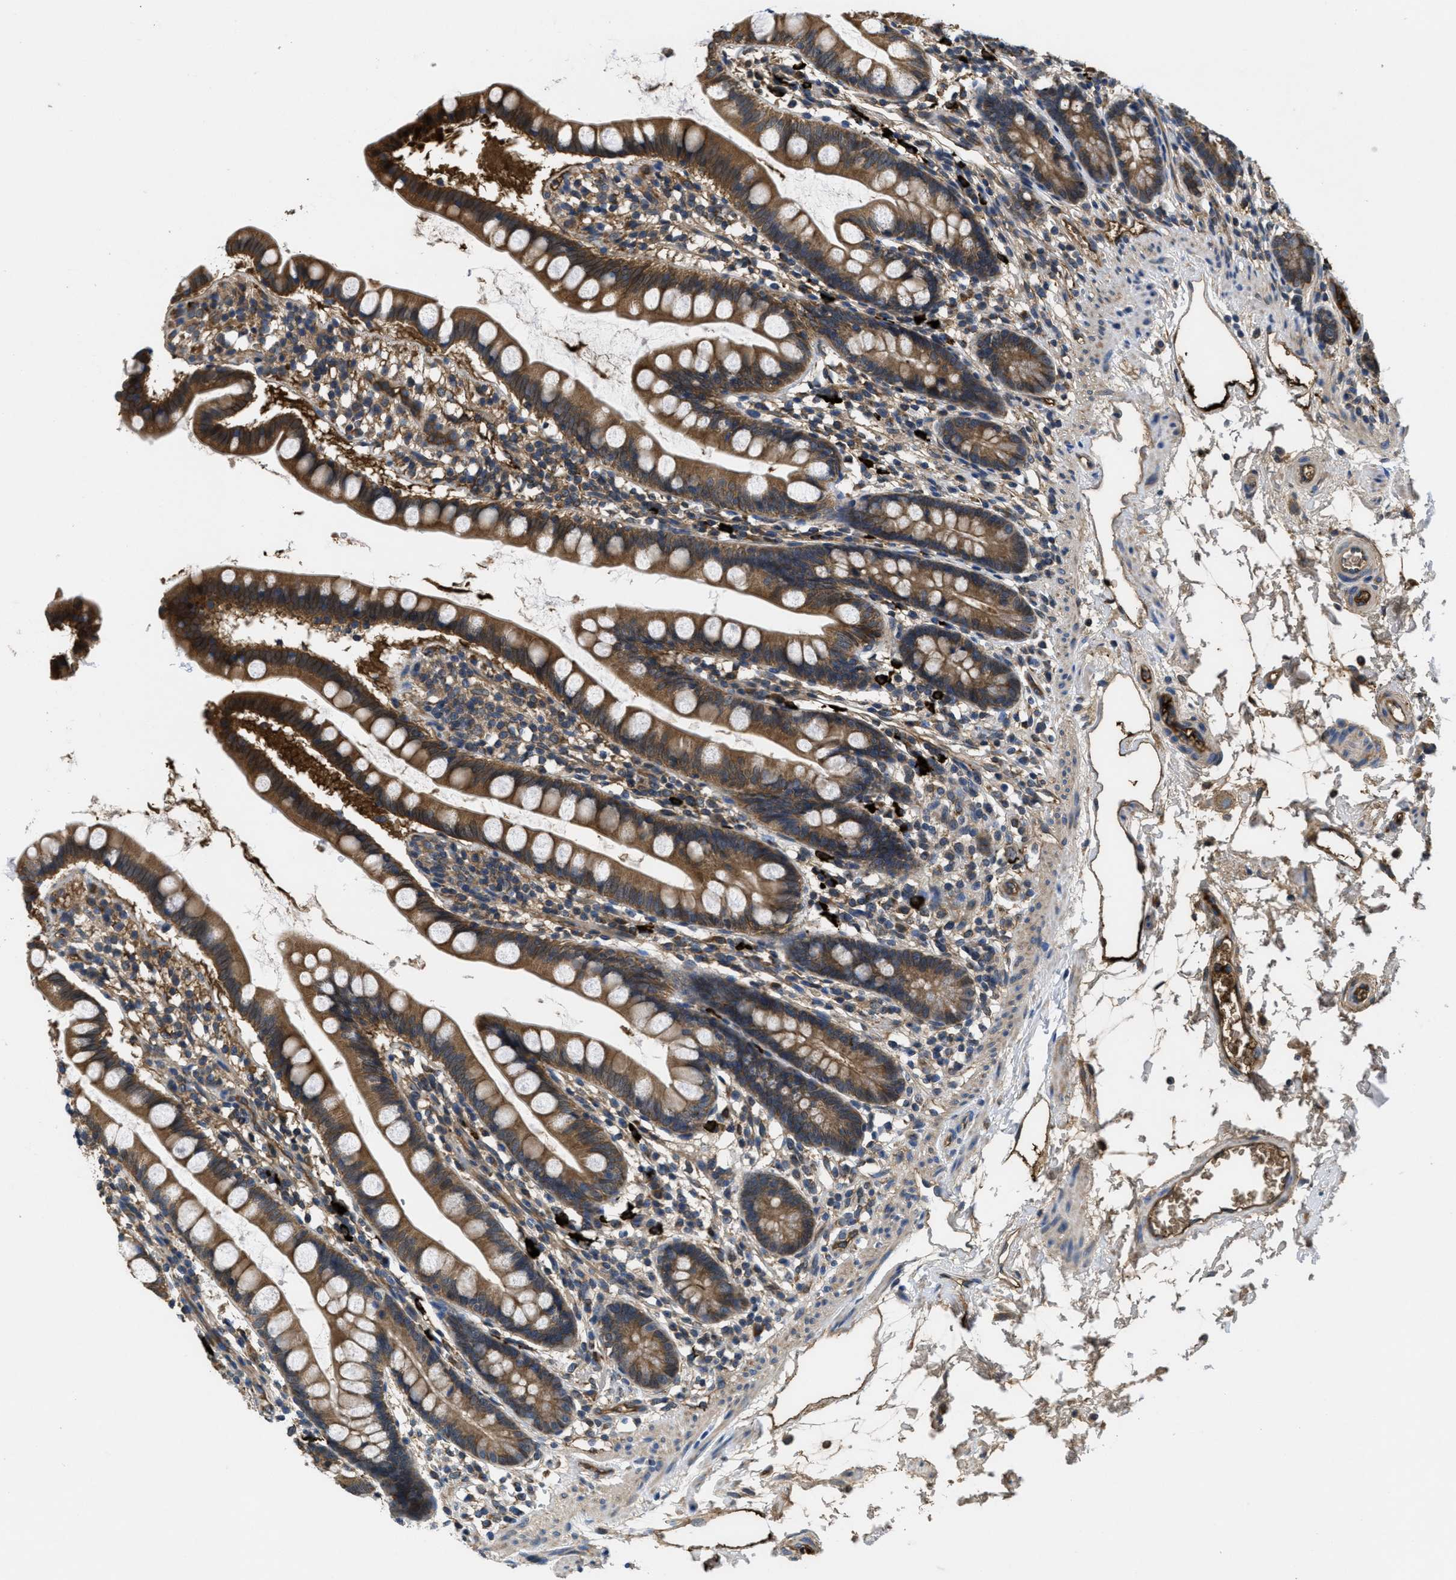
{"staining": {"intensity": "moderate", "quantity": ">75%", "location": "cytoplasmic/membranous"}, "tissue": "small intestine", "cell_type": "Glandular cells", "image_type": "normal", "snomed": [{"axis": "morphology", "description": "Normal tissue, NOS"}, {"axis": "topography", "description": "Small intestine"}], "caption": "A brown stain highlights moderate cytoplasmic/membranous expression of a protein in glandular cells of benign small intestine. (brown staining indicates protein expression, while blue staining denotes nuclei).", "gene": "GALK1", "patient": {"sex": "female", "age": 84}}